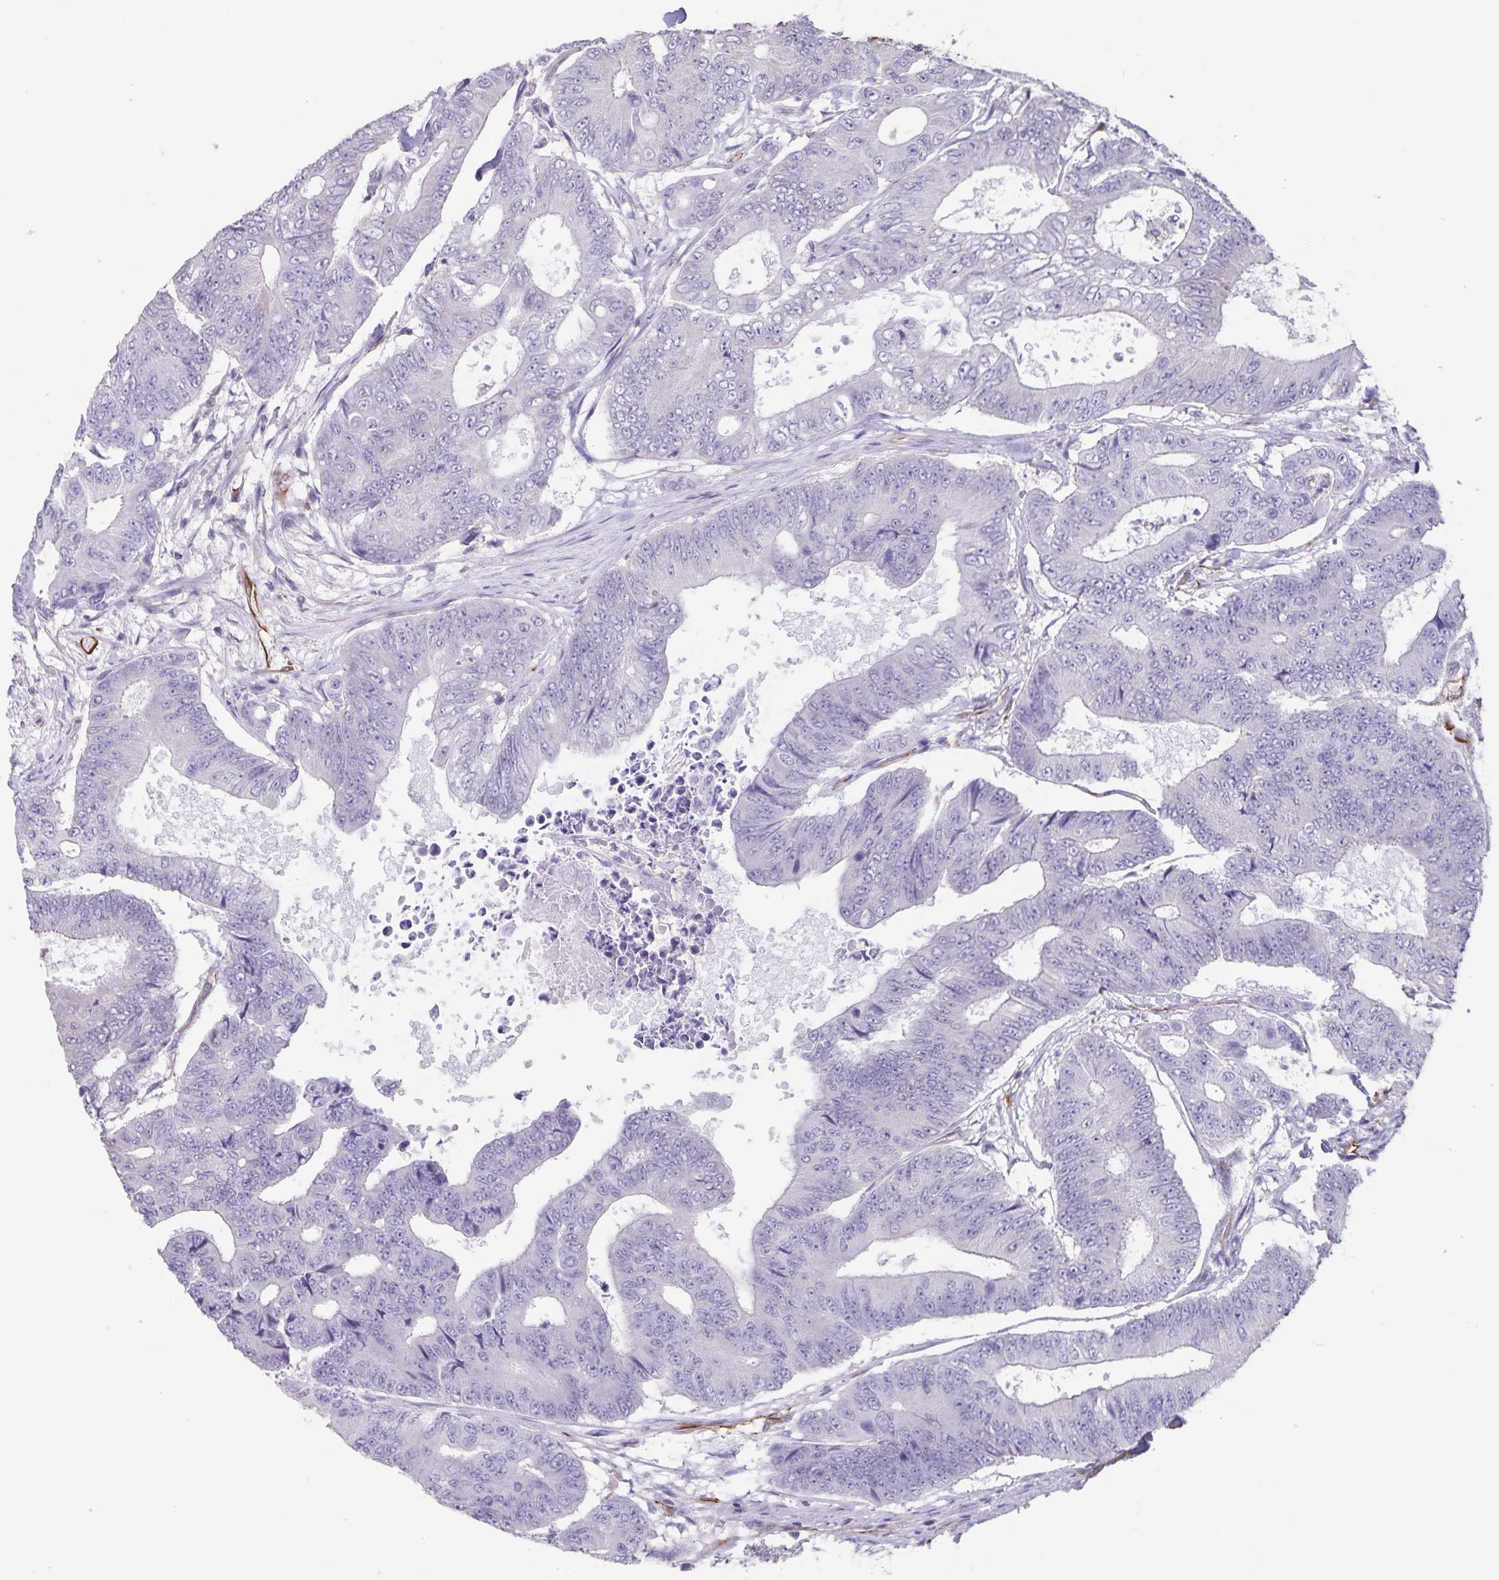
{"staining": {"intensity": "negative", "quantity": "none", "location": "none"}, "tissue": "colorectal cancer", "cell_type": "Tumor cells", "image_type": "cancer", "snomed": [{"axis": "morphology", "description": "Adenocarcinoma, NOS"}, {"axis": "topography", "description": "Colon"}], "caption": "Image shows no significant protein positivity in tumor cells of colorectal adenocarcinoma.", "gene": "SYNM", "patient": {"sex": "female", "age": 48}}